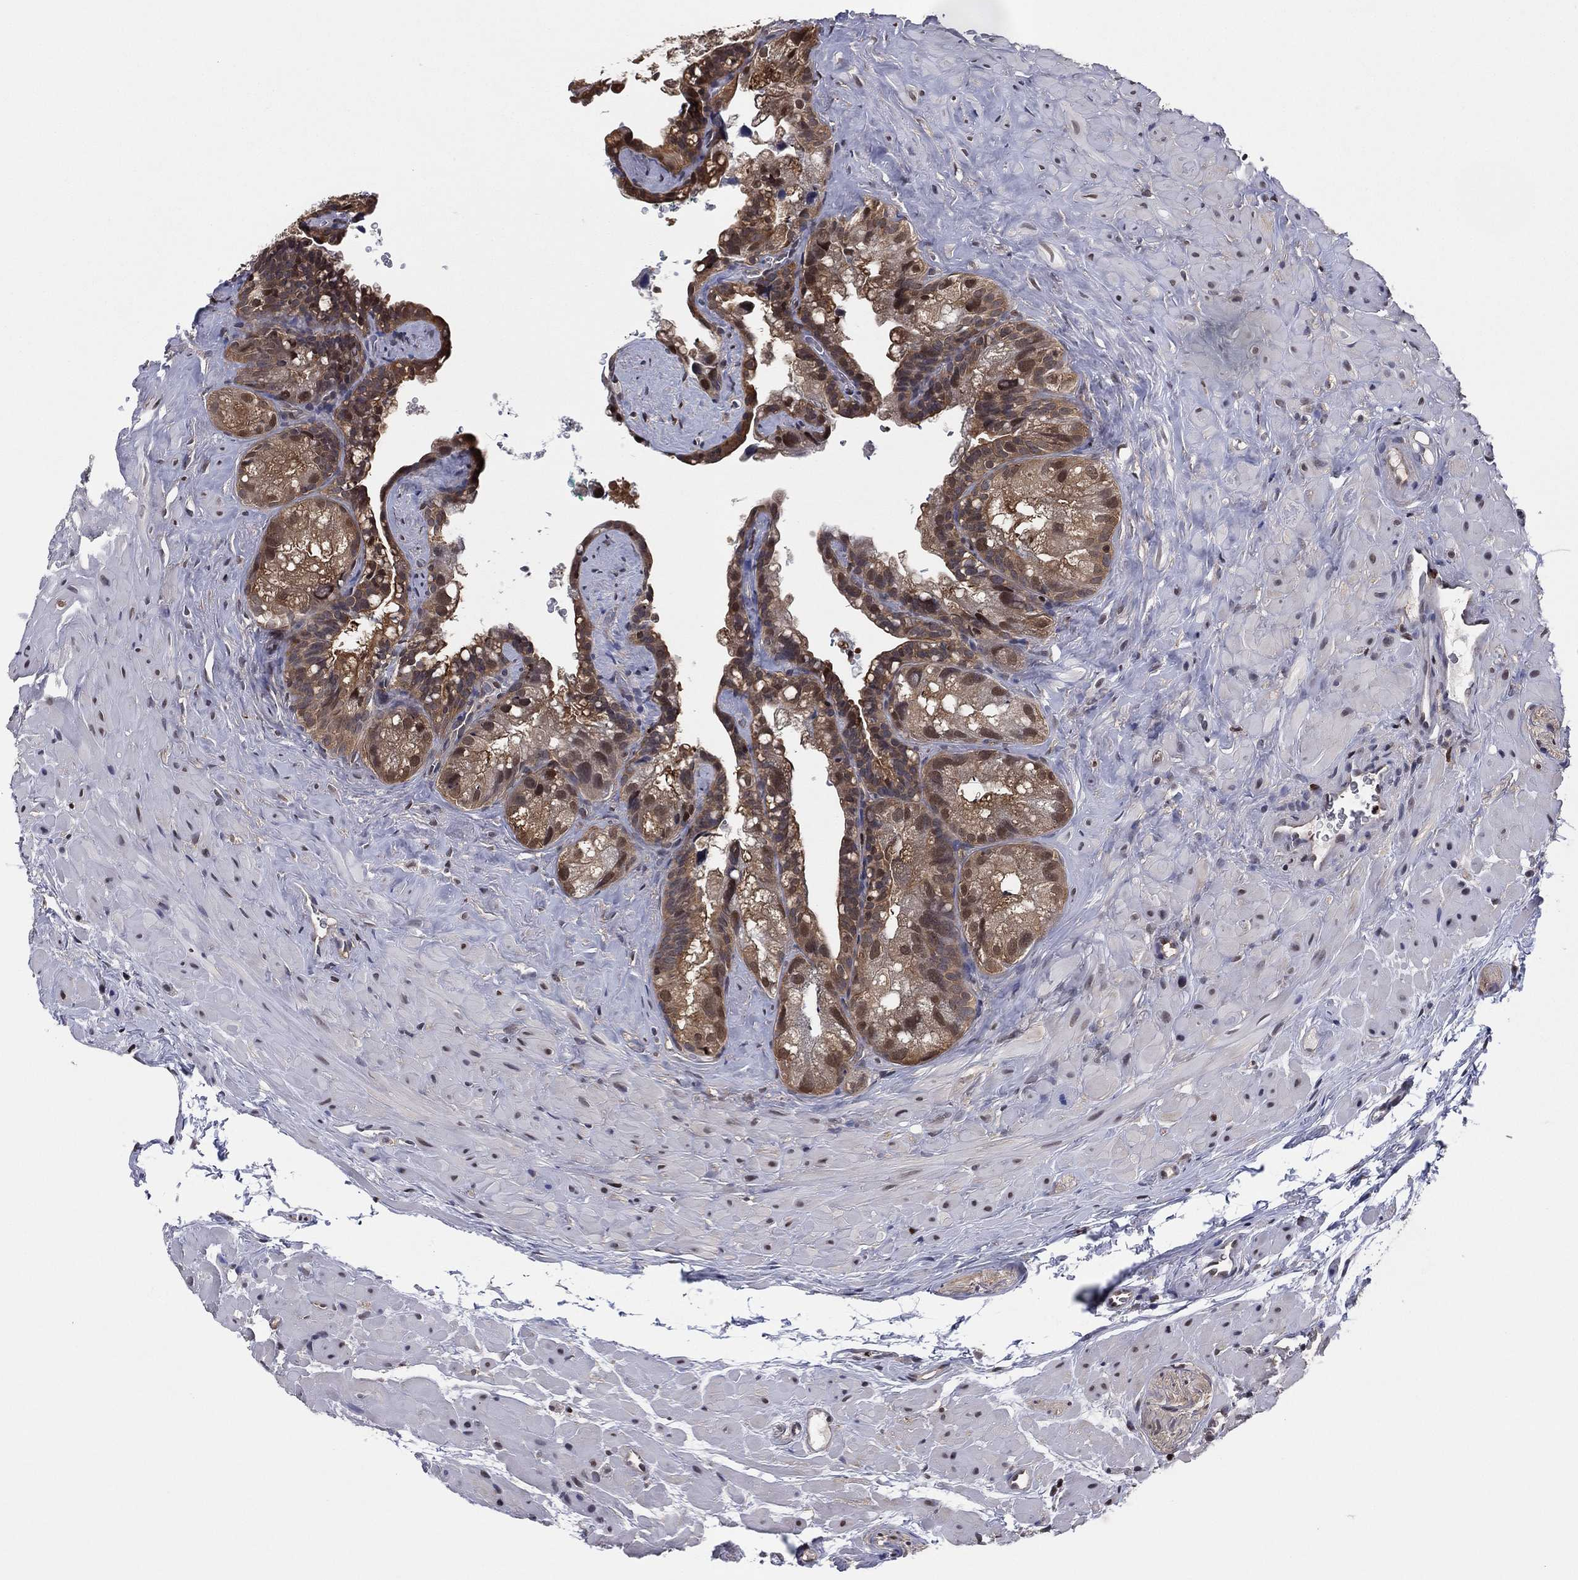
{"staining": {"intensity": "moderate", "quantity": ">75%", "location": "cytoplasmic/membranous,nuclear"}, "tissue": "seminal vesicle", "cell_type": "Glandular cells", "image_type": "normal", "snomed": [{"axis": "morphology", "description": "Normal tissue, NOS"}, {"axis": "topography", "description": "Seminal veicle"}], "caption": "IHC (DAB (3,3'-diaminobenzidine)) staining of unremarkable seminal vesicle displays moderate cytoplasmic/membranous,nuclear protein staining in approximately >75% of glandular cells. (DAB = brown stain, brightfield microscopy at high magnification).", "gene": "PSMA1", "patient": {"sex": "male", "age": 72}}